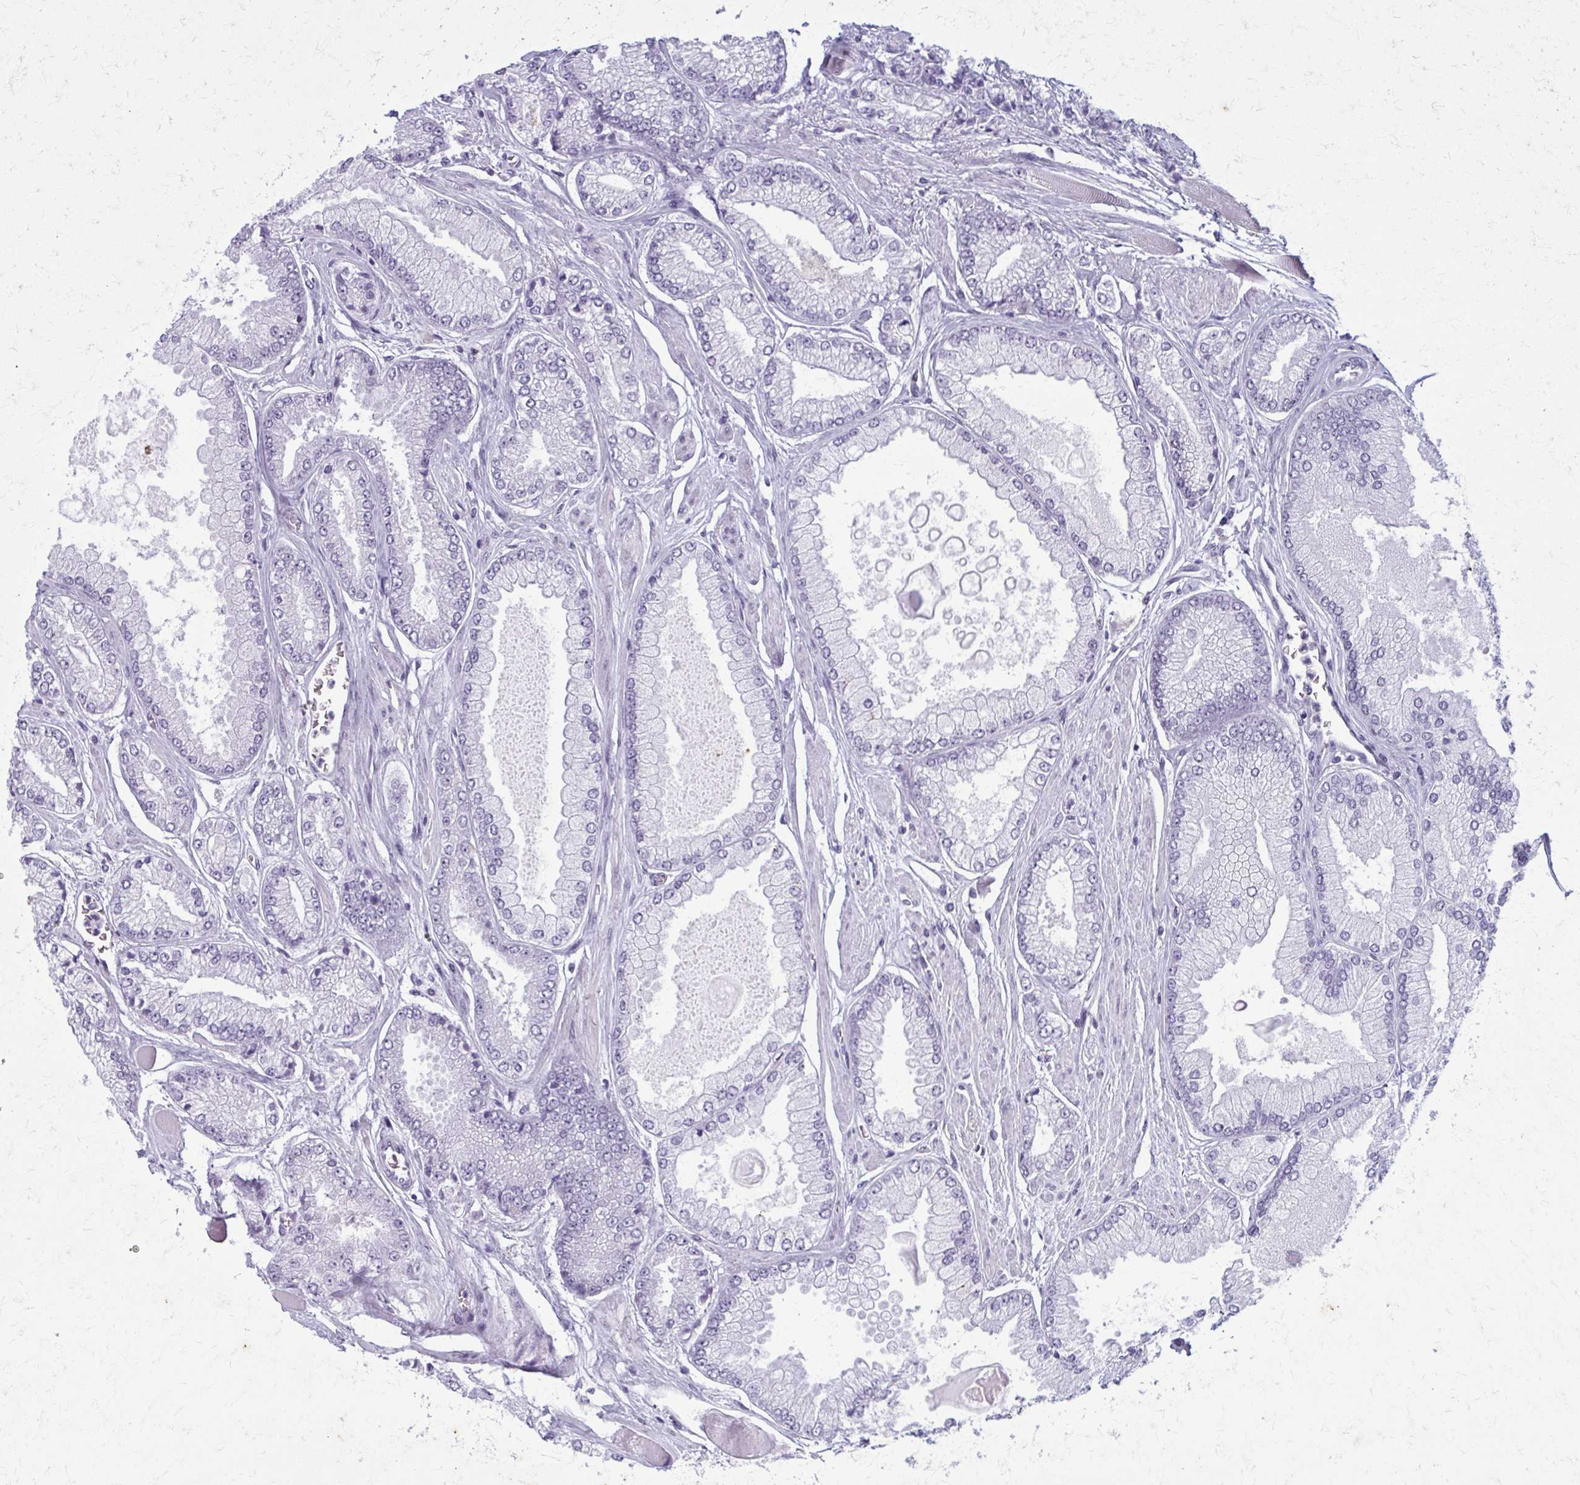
{"staining": {"intensity": "negative", "quantity": "none", "location": "none"}, "tissue": "prostate cancer", "cell_type": "Tumor cells", "image_type": "cancer", "snomed": [{"axis": "morphology", "description": "Adenocarcinoma, Low grade"}, {"axis": "topography", "description": "Prostate"}], "caption": "Immunohistochemical staining of human prostate adenocarcinoma (low-grade) reveals no significant staining in tumor cells.", "gene": "CARD9", "patient": {"sex": "male", "age": 67}}